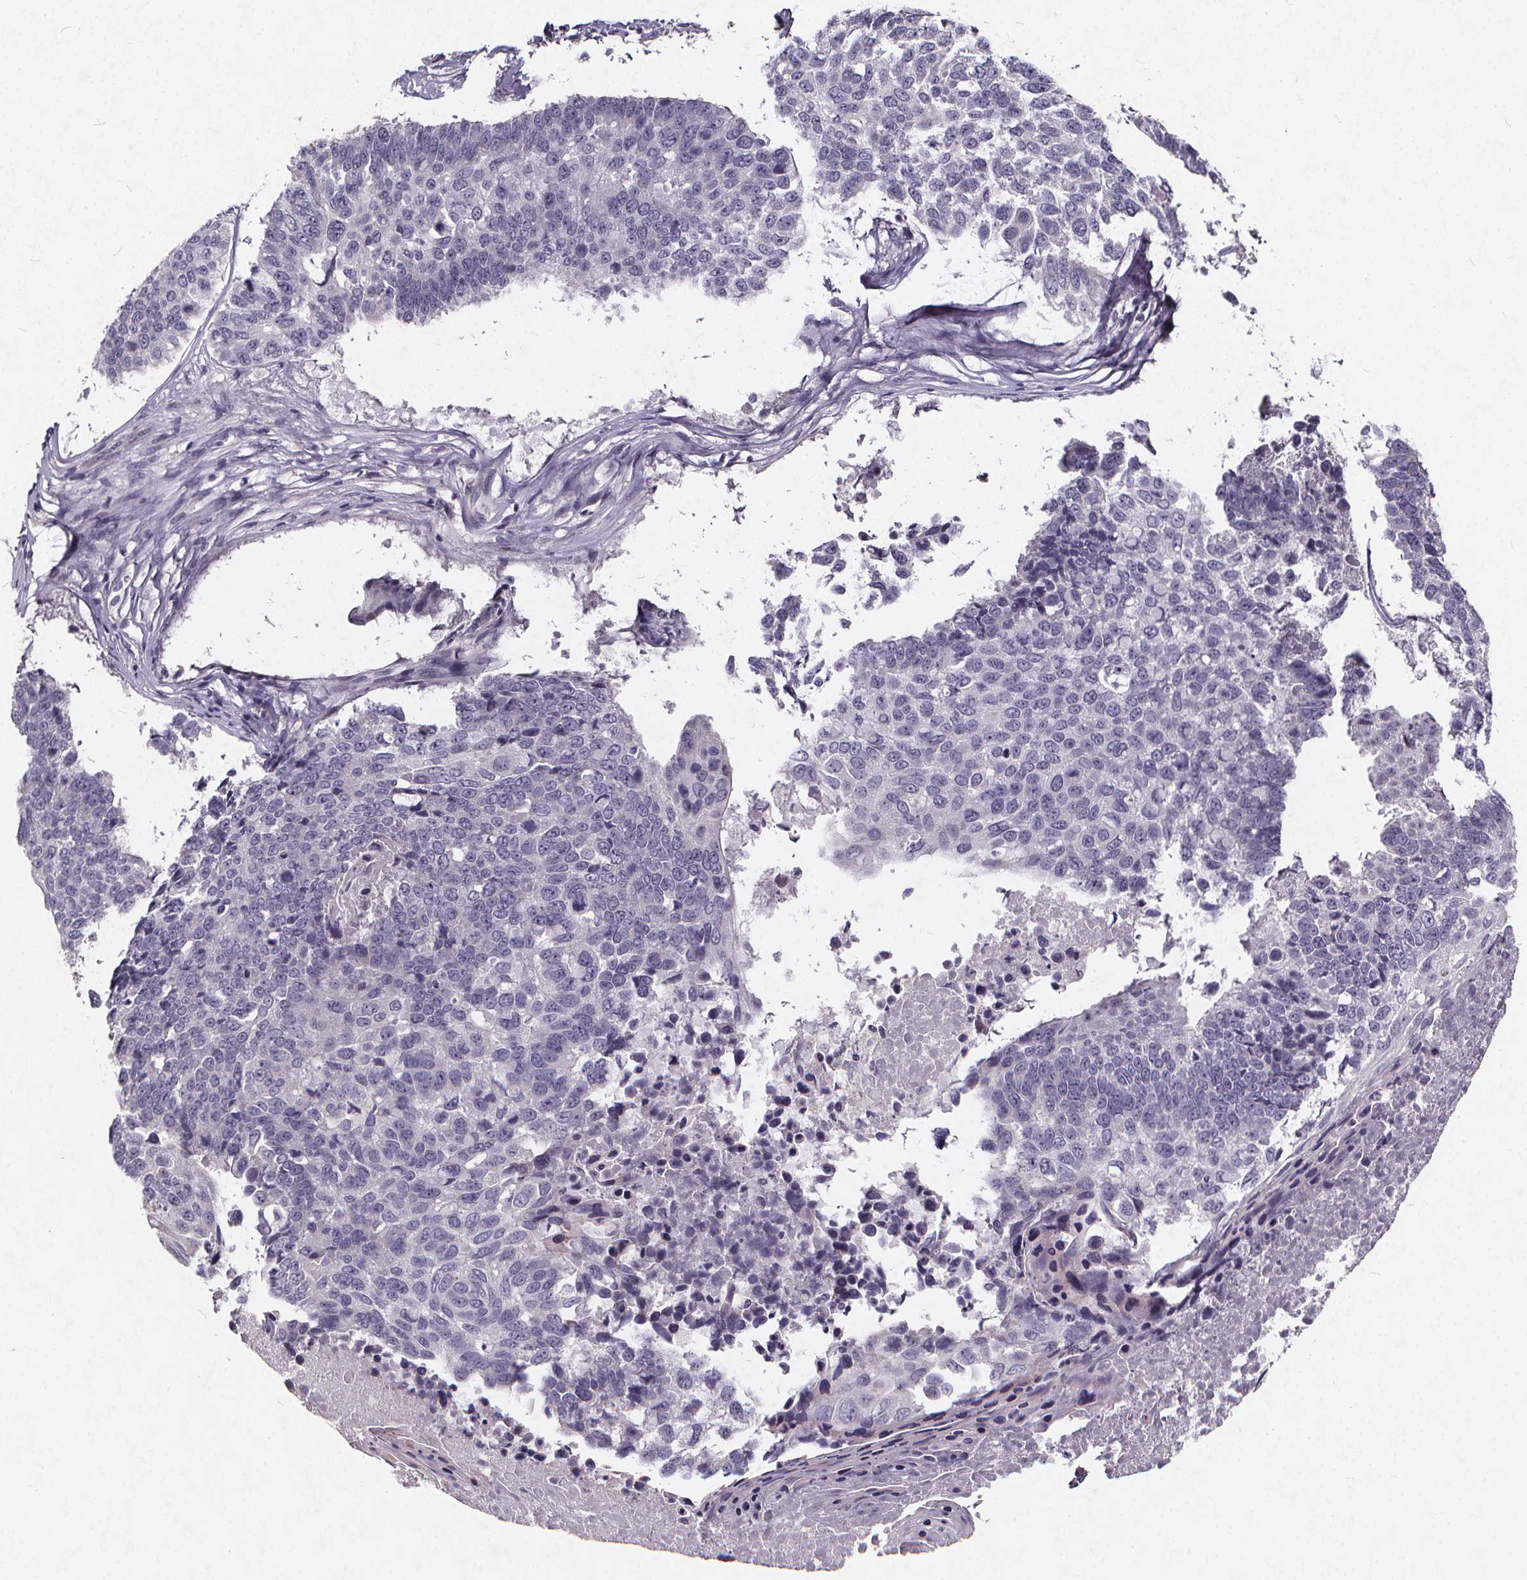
{"staining": {"intensity": "negative", "quantity": "none", "location": "none"}, "tissue": "lung cancer", "cell_type": "Tumor cells", "image_type": "cancer", "snomed": [{"axis": "morphology", "description": "Squamous cell carcinoma, NOS"}, {"axis": "topography", "description": "Lung"}], "caption": "Lung cancer (squamous cell carcinoma) was stained to show a protein in brown. There is no significant positivity in tumor cells. (Stains: DAB immunohistochemistry (IHC) with hematoxylin counter stain, Microscopy: brightfield microscopy at high magnification).", "gene": "TSPAN14", "patient": {"sex": "male", "age": 73}}